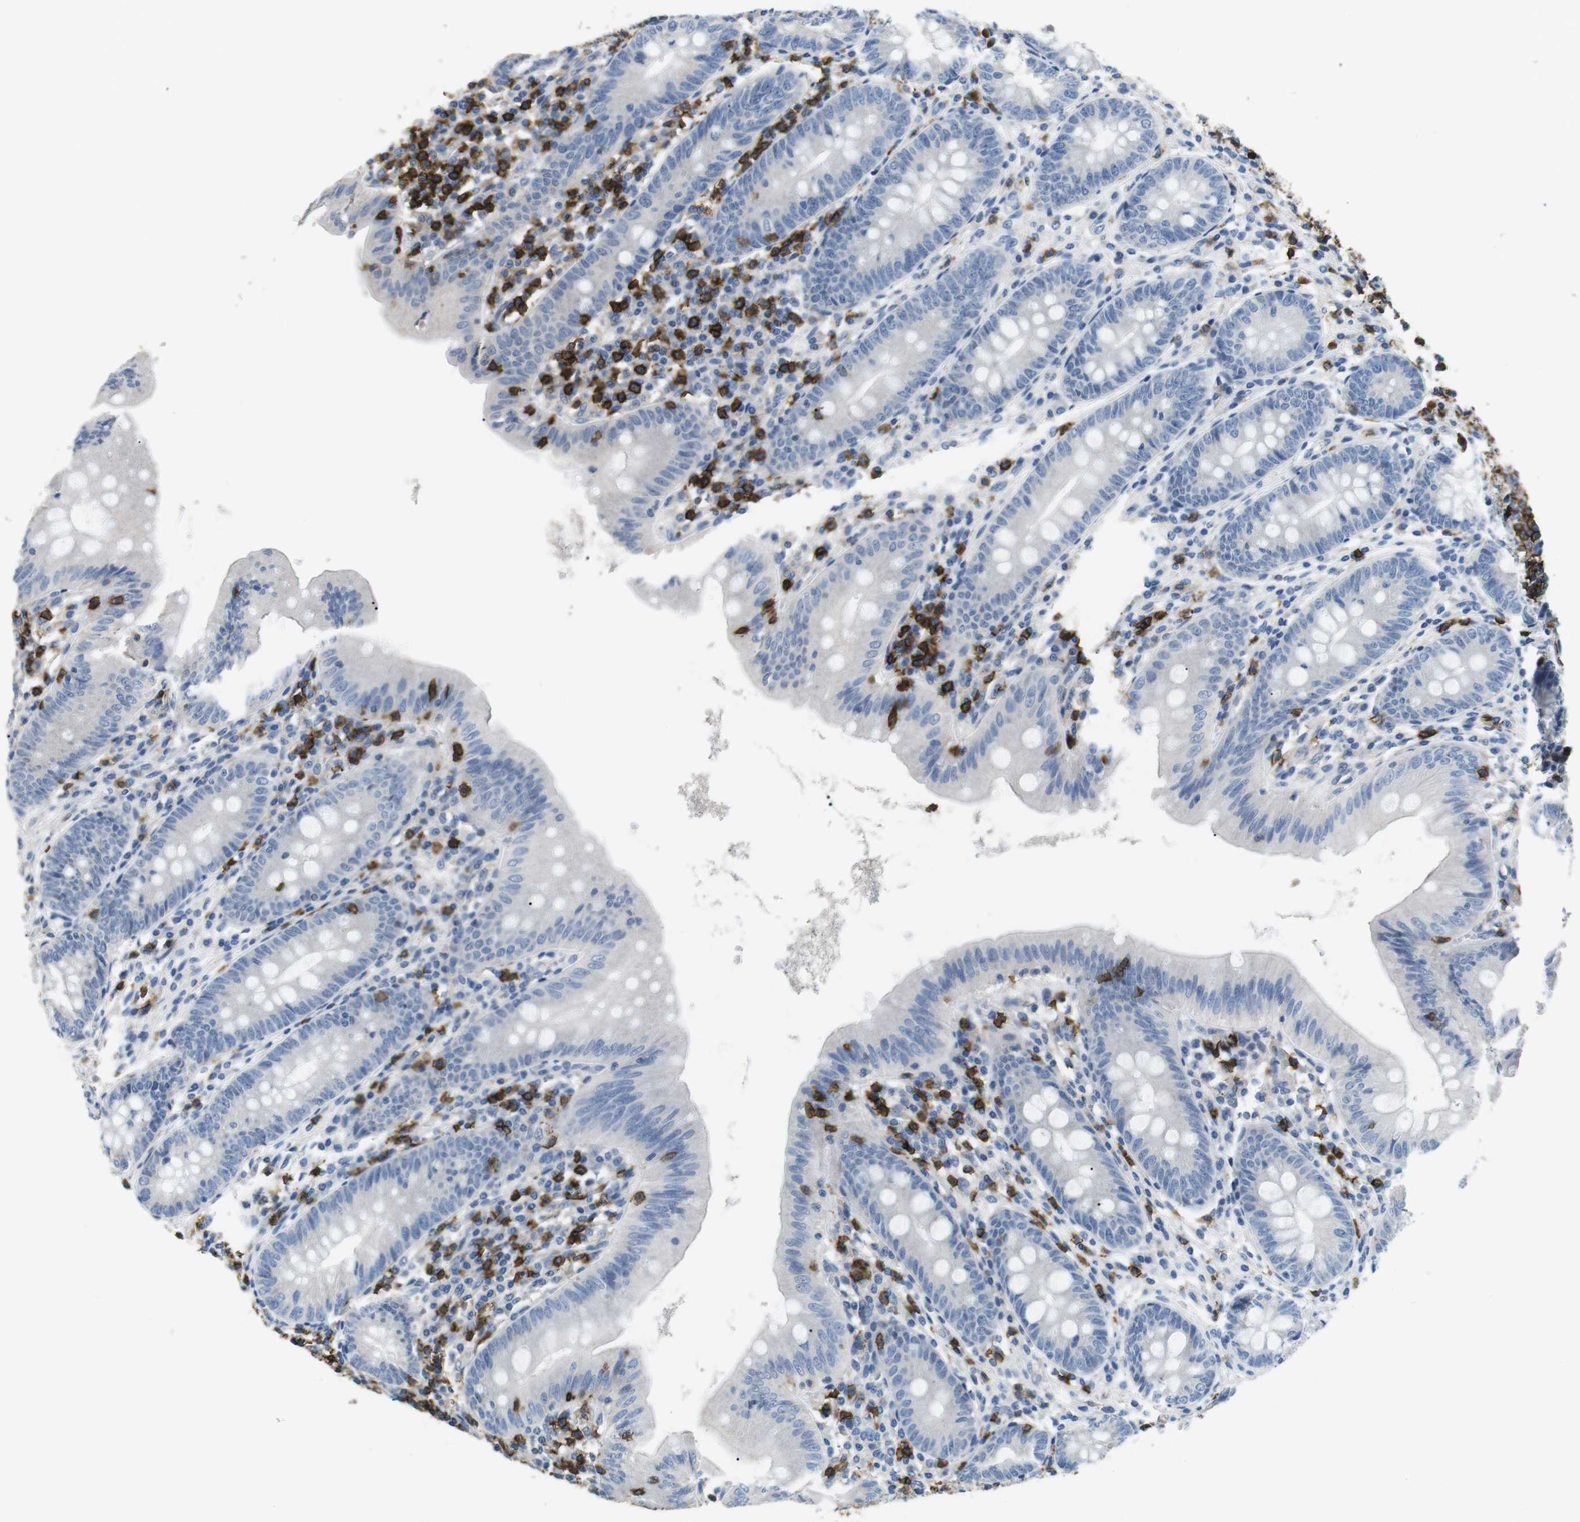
{"staining": {"intensity": "negative", "quantity": "none", "location": "none"}, "tissue": "appendix", "cell_type": "Glandular cells", "image_type": "normal", "snomed": [{"axis": "morphology", "description": "Normal tissue, NOS"}, {"axis": "topography", "description": "Appendix"}], "caption": "Immunohistochemistry of normal appendix displays no staining in glandular cells. The staining was performed using DAB to visualize the protein expression in brown, while the nuclei were stained in blue with hematoxylin (Magnification: 20x).", "gene": "CD6", "patient": {"sex": "male", "age": 56}}